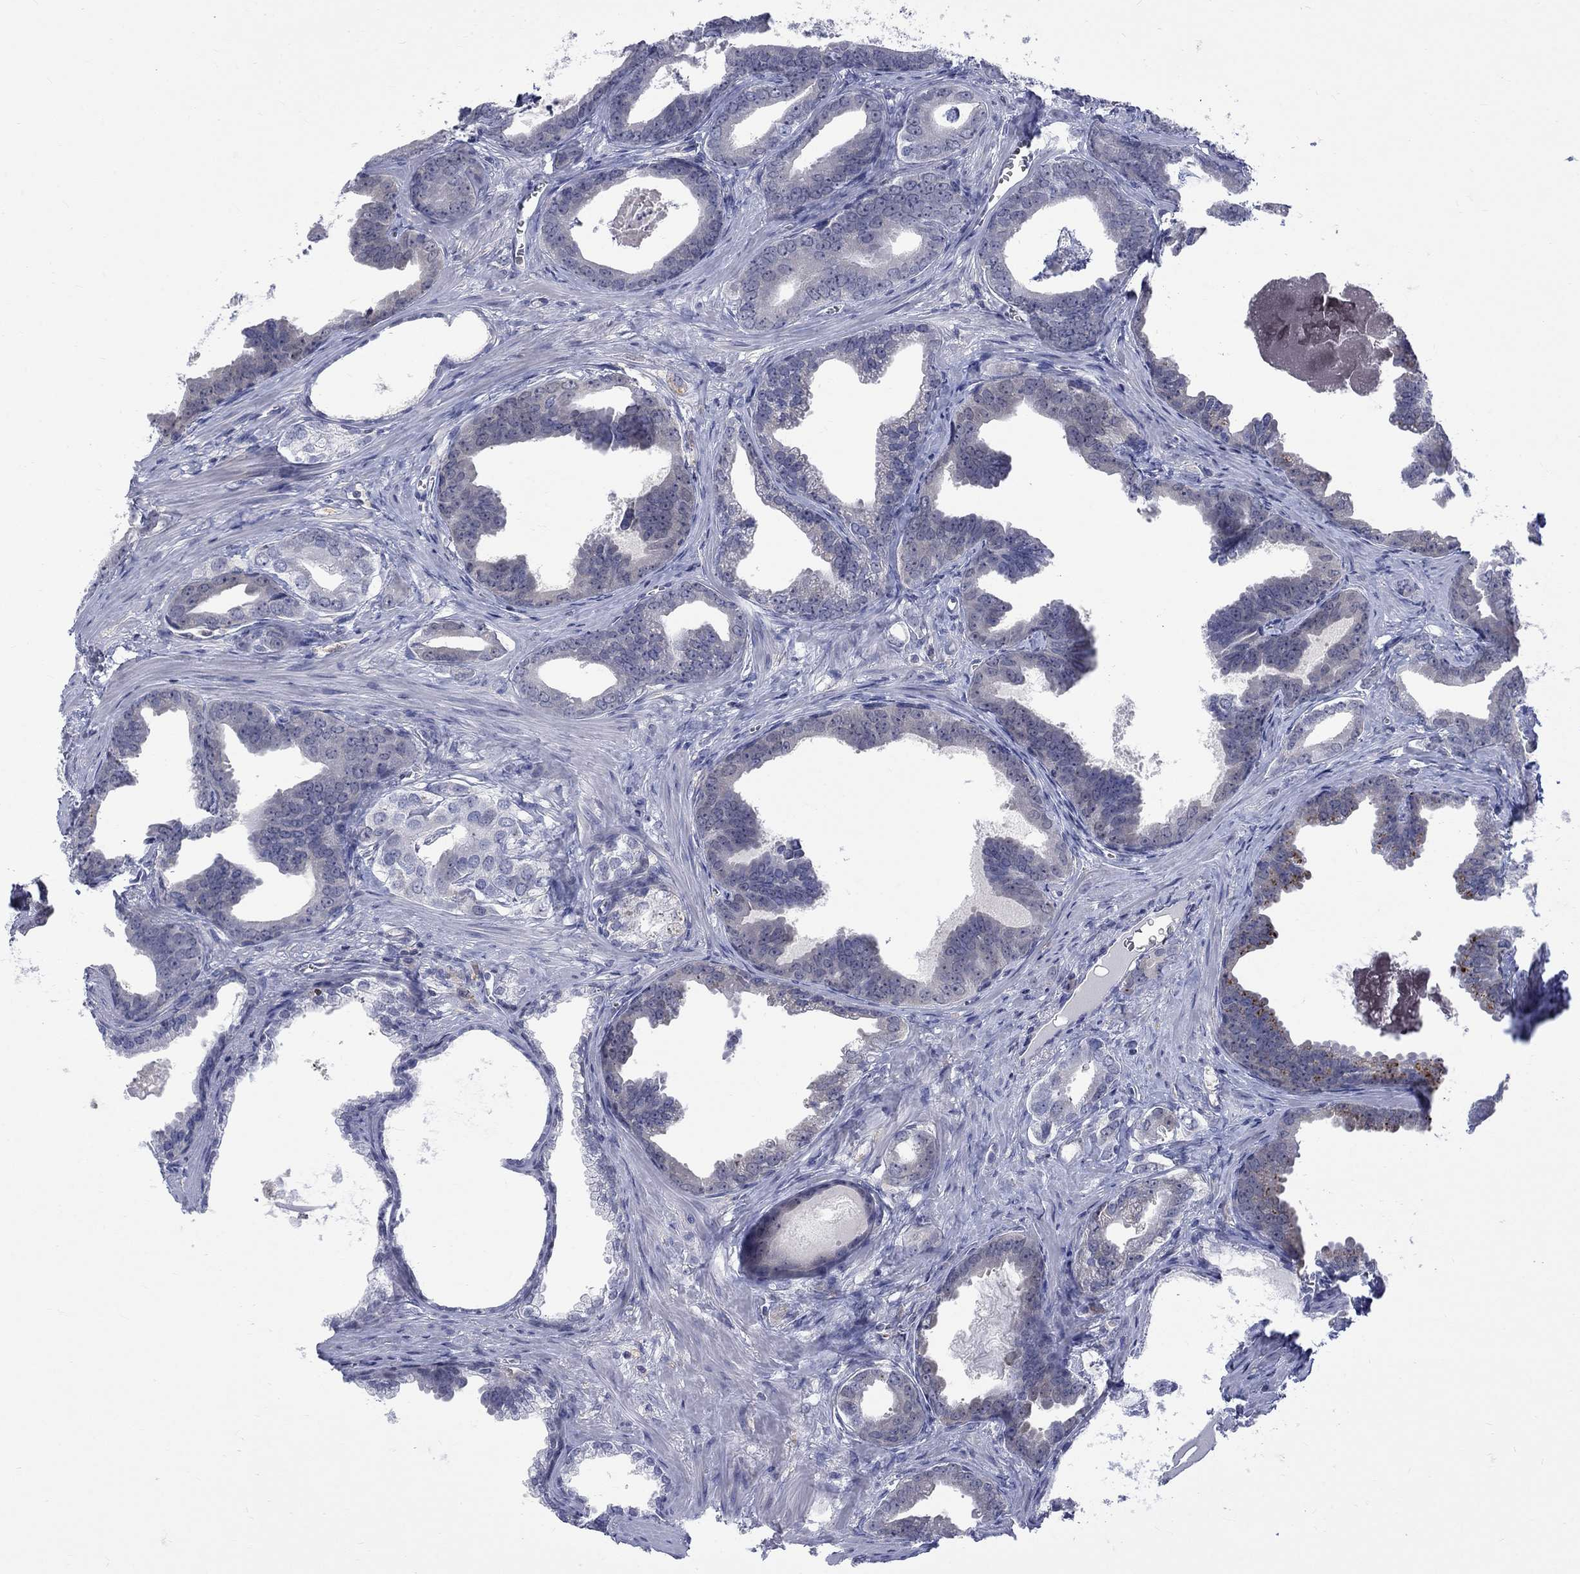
{"staining": {"intensity": "negative", "quantity": "none", "location": "none"}, "tissue": "prostate cancer", "cell_type": "Tumor cells", "image_type": "cancer", "snomed": [{"axis": "morphology", "description": "Adenocarcinoma, NOS"}, {"axis": "topography", "description": "Prostate"}], "caption": "This is an immunohistochemistry (IHC) image of human adenocarcinoma (prostate). There is no staining in tumor cells.", "gene": "HKDC1", "patient": {"sex": "male", "age": 66}}